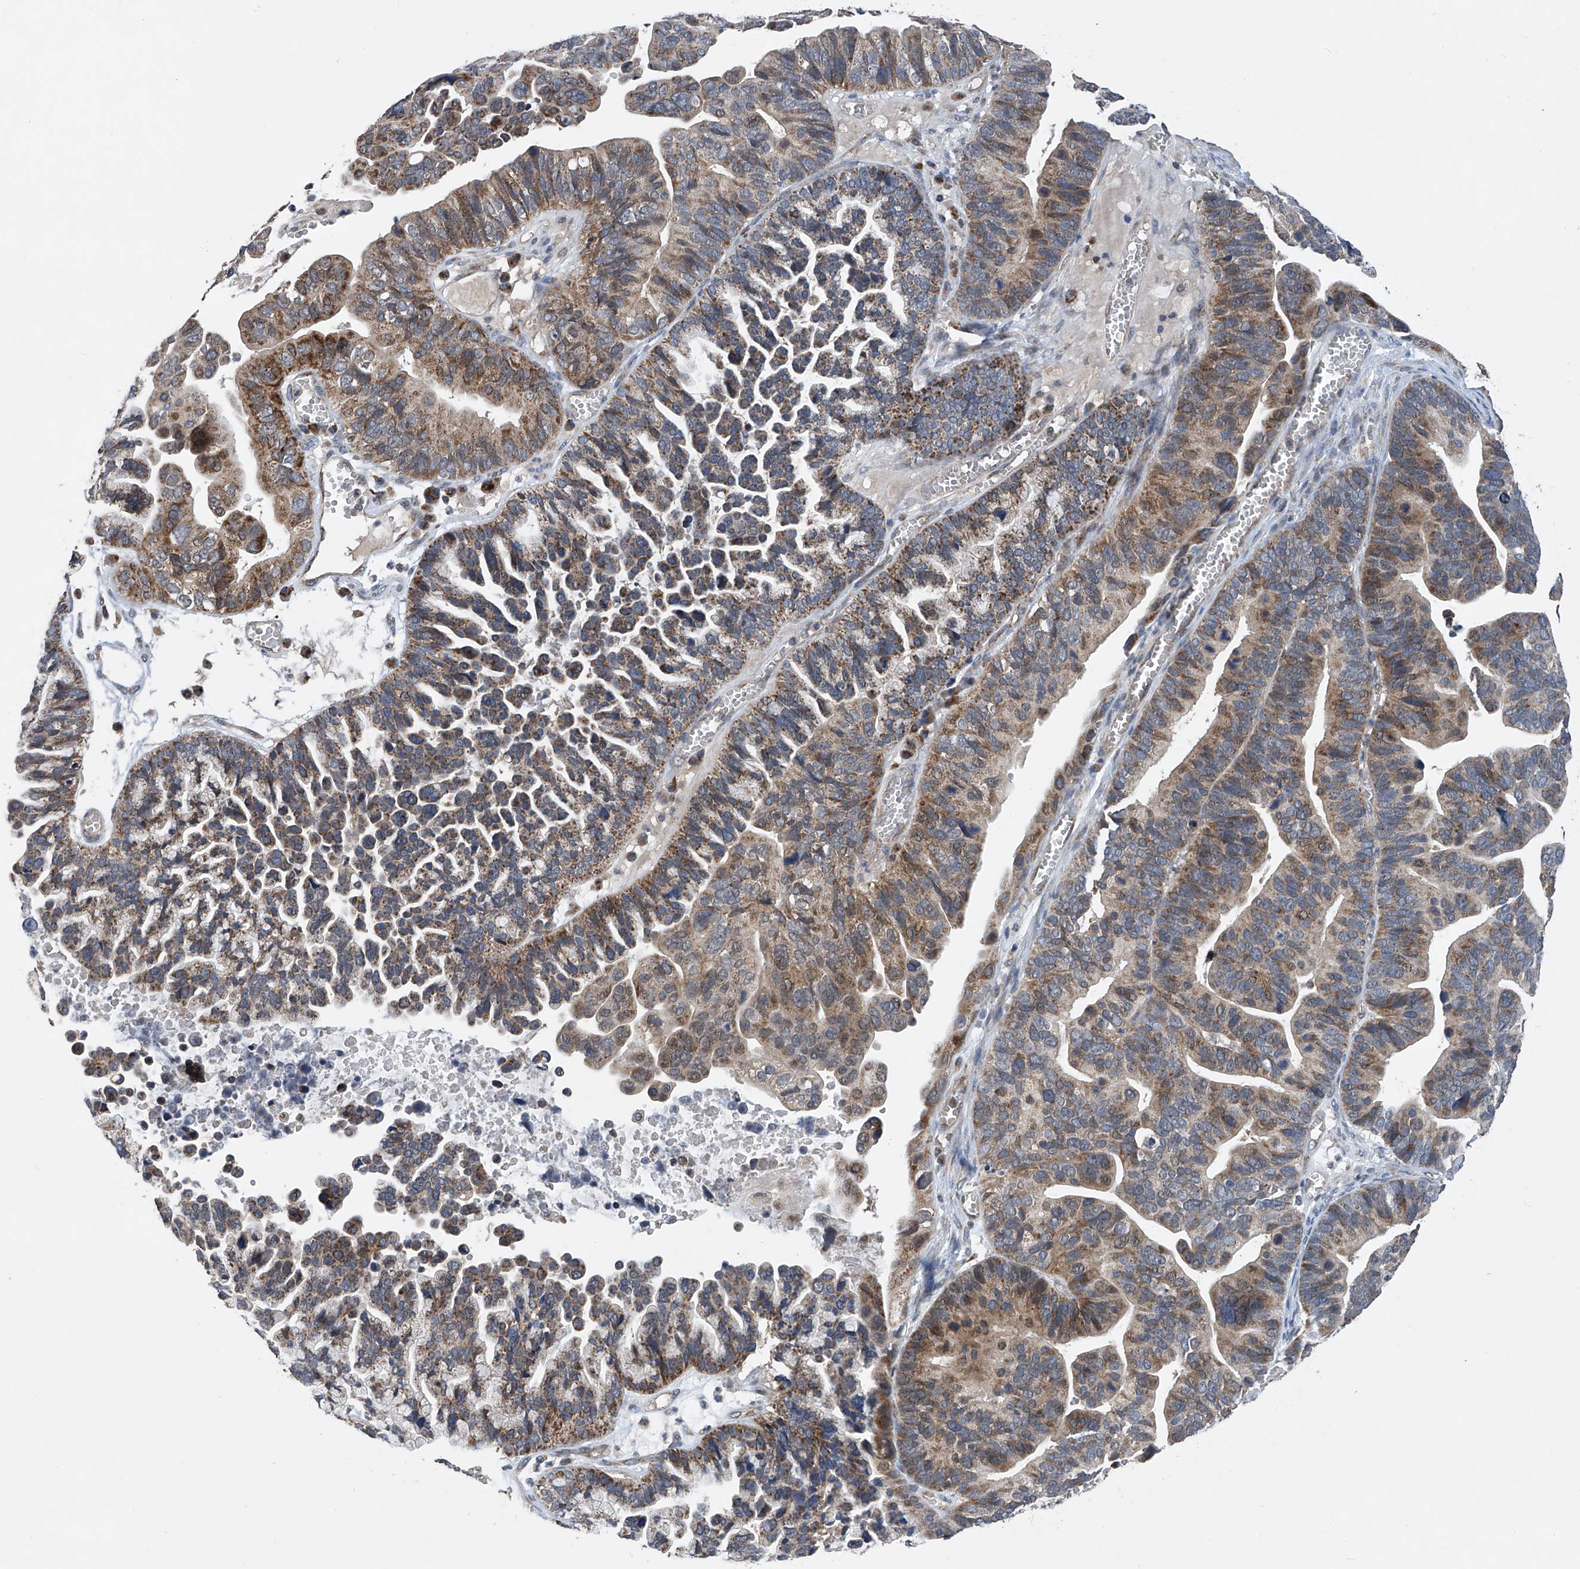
{"staining": {"intensity": "moderate", "quantity": ">75%", "location": "cytoplasmic/membranous"}, "tissue": "ovarian cancer", "cell_type": "Tumor cells", "image_type": "cancer", "snomed": [{"axis": "morphology", "description": "Cystadenocarcinoma, serous, NOS"}, {"axis": "topography", "description": "Ovary"}], "caption": "A medium amount of moderate cytoplasmic/membranous staining is seen in about >75% of tumor cells in serous cystadenocarcinoma (ovarian) tissue.", "gene": "BCKDHB", "patient": {"sex": "female", "age": 56}}